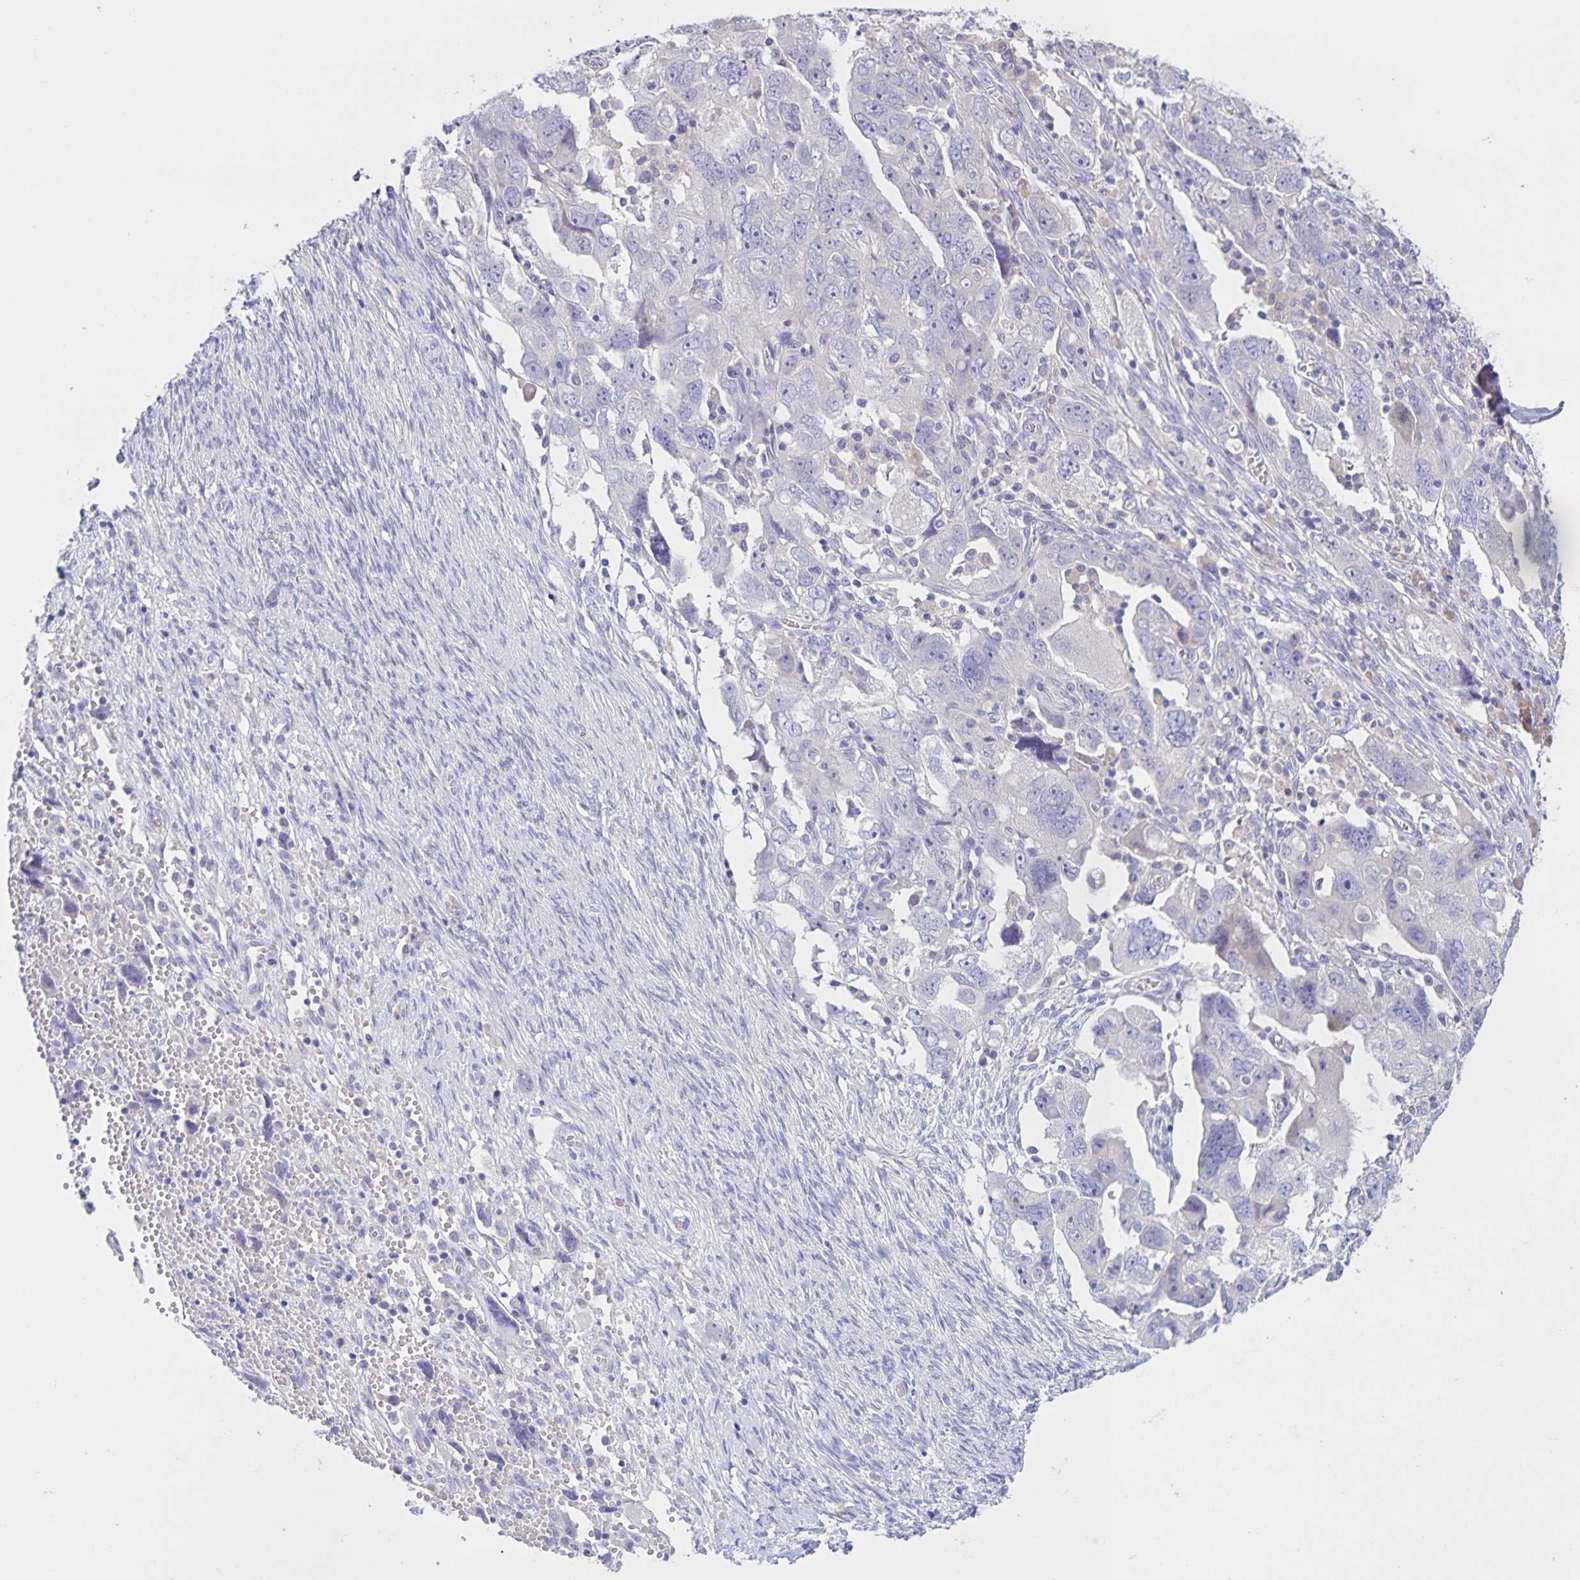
{"staining": {"intensity": "negative", "quantity": "none", "location": "none"}, "tissue": "ovarian cancer", "cell_type": "Tumor cells", "image_type": "cancer", "snomed": [{"axis": "morphology", "description": "Carcinoma, NOS"}, {"axis": "morphology", "description": "Cystadenocarcinoma, serous, NOS"}, {"axis": "topography", "description": "Ovary"}], "caption": "High magnification brightfield microscopy of carcinoma (ovarian) stained with DAB (3,3'-diaminobenzidine) (brown) and counterstained with hematoxylin (blue): tumor cells show no significant expression.", "gene": "DMGDH", "patient": {"sex": "female", "age": 69}}